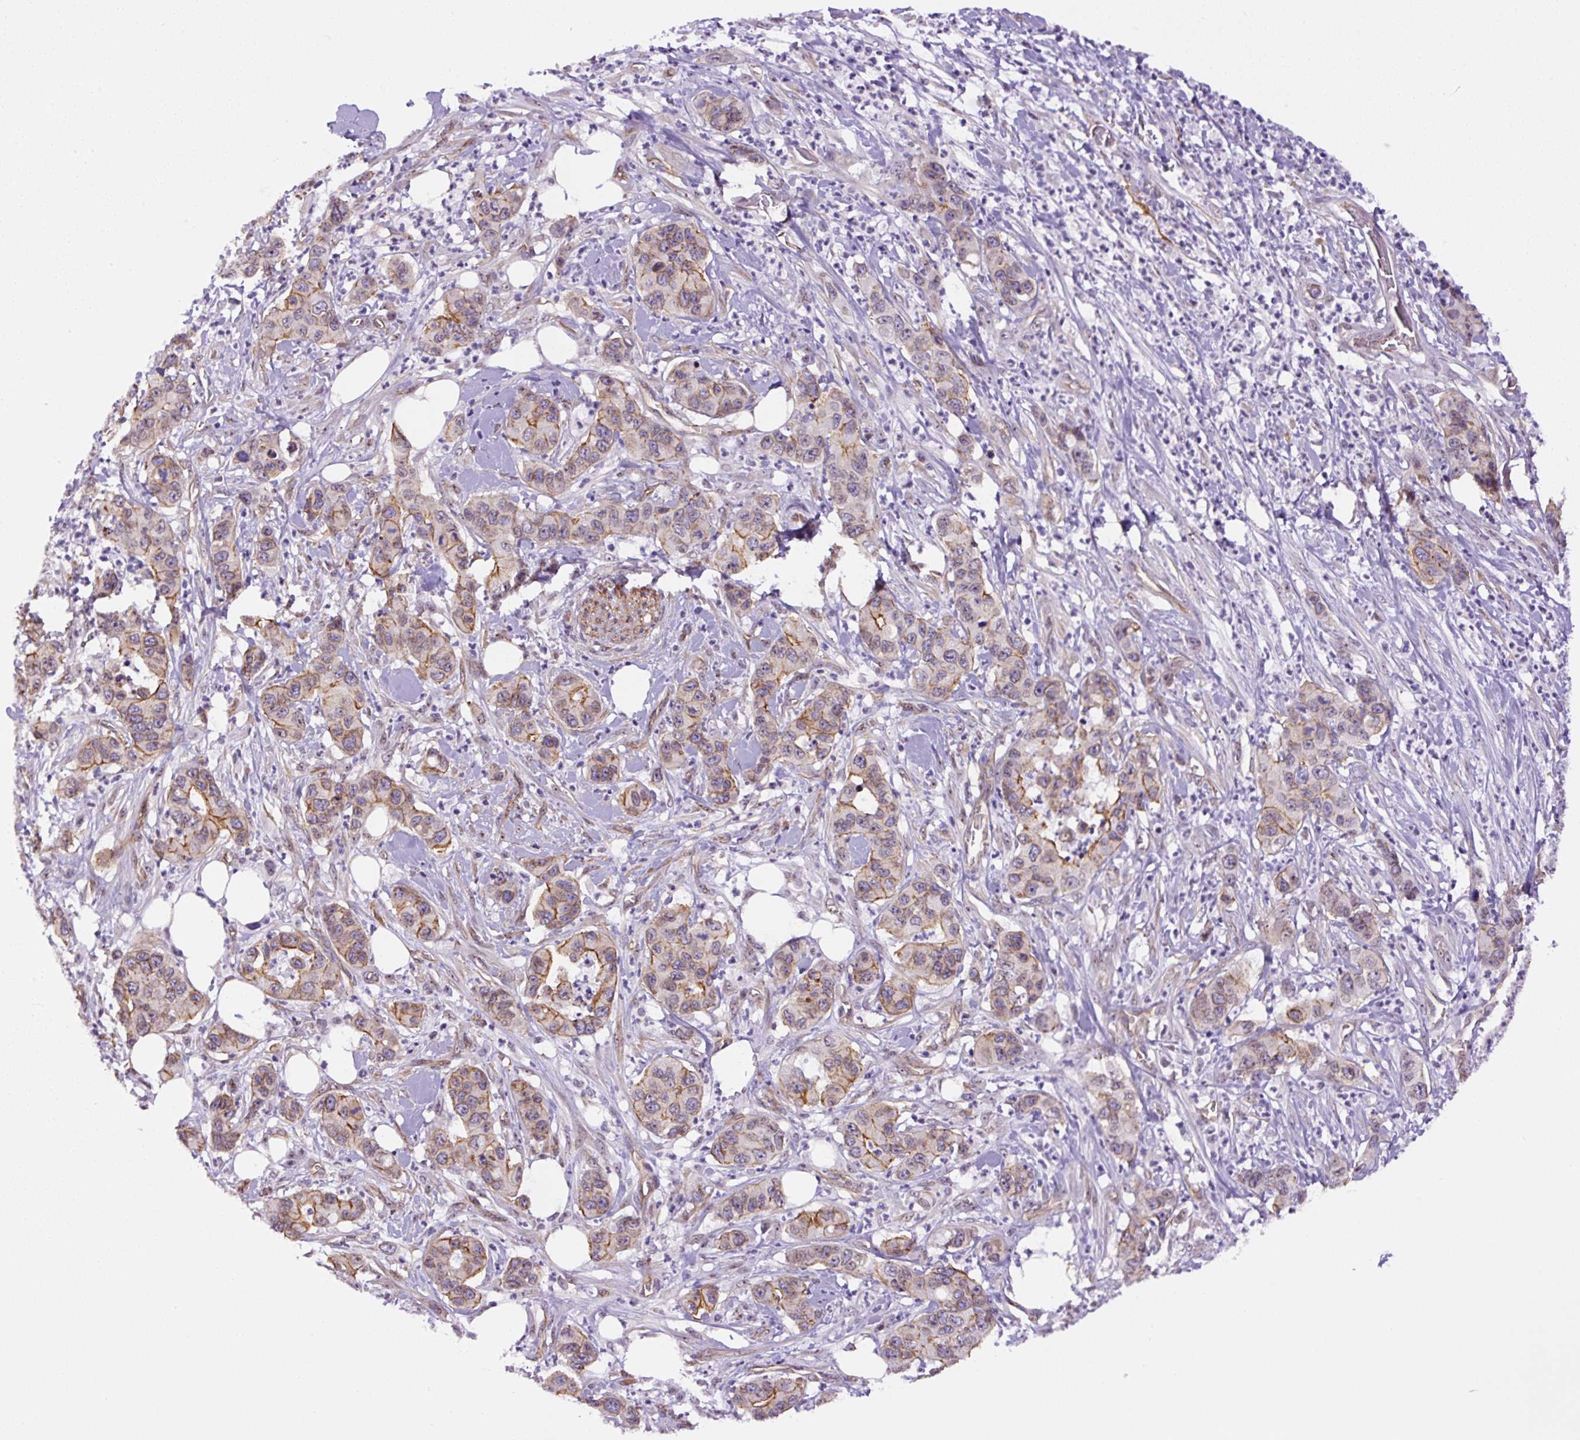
{"staining": {"intensity": "moderate", "quantity": "25%-75%", "location": "cytoplasmic/membranous"}, "tissue": "pancreatic cancer", "cell_type": "Tumor cells", "image_type": "cancer", "snomed": [{"axis": "morphology", "description": "Adenocarcinoma, NOS"}, {"axis": "topography", "description": "Pancreas"}], "caption": "Protein analysis of pancreatic cancer tissue shows moderate cytoplasmic/membranous positivity in approximately 25%-75% of tumor cells.", "gene": "MYO5C", "patient": {"sex": "male", "age": 73}}